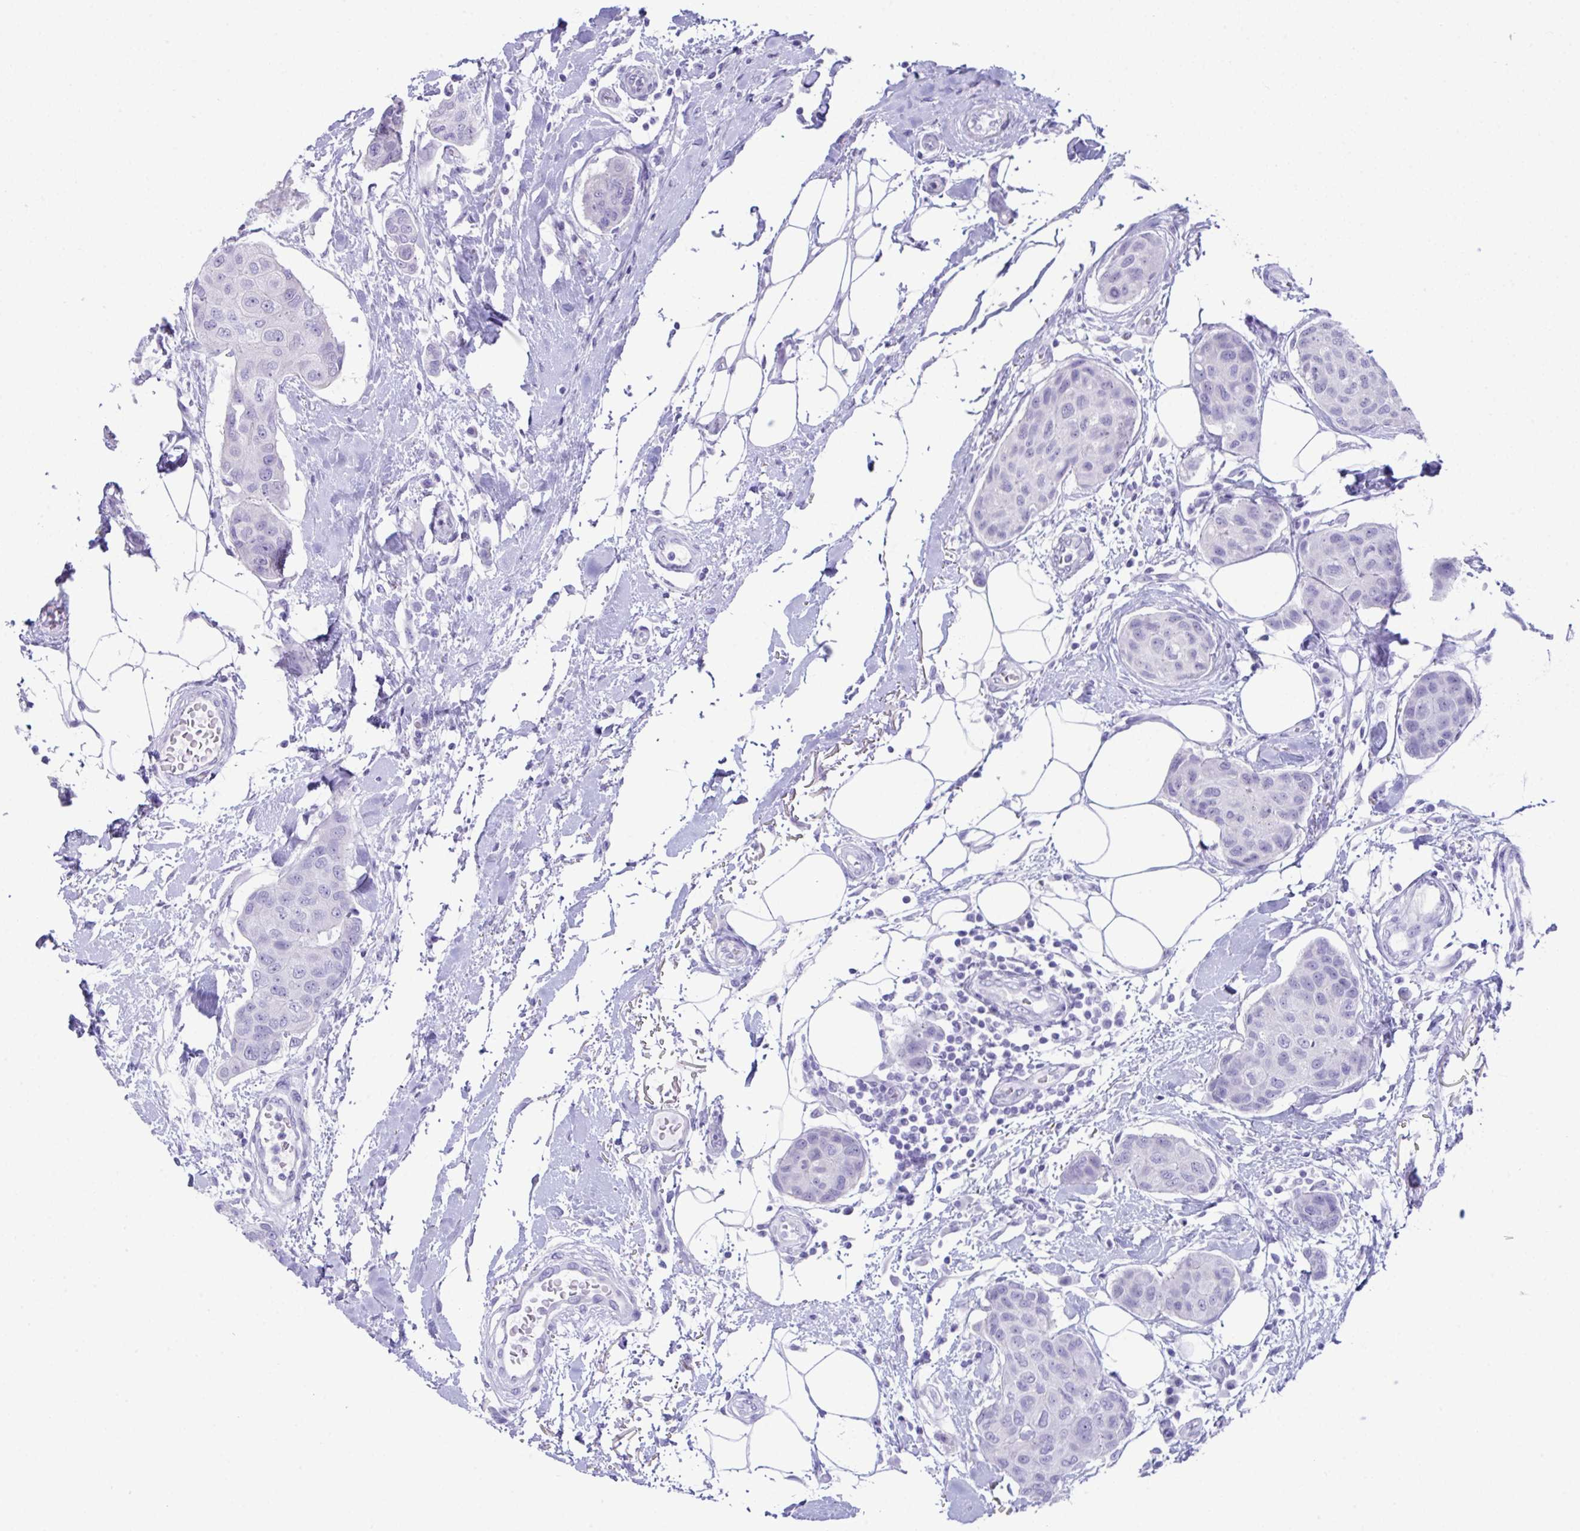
{"staining": {"intensity": "negative", "quantity": "none", "location": "none"}, "tissue": "breast cancer", "cell_type": "Tumor cells", "image_type": "cancer", "snomed": [{"axis": "morphology", "description": "Duct carcinoma"}, {"axis": "topography", "description": "Breast"}, {"axis": "topography", "description": "Lymph node"}], "caption": "IHC histopathology image of infiltrating ductal carcinoma (breast) stained for a protein (brown), which exhibits no expression in tumor cells.", "gene": "PSCA", "patient": {"sex": "female", "age": 80}}